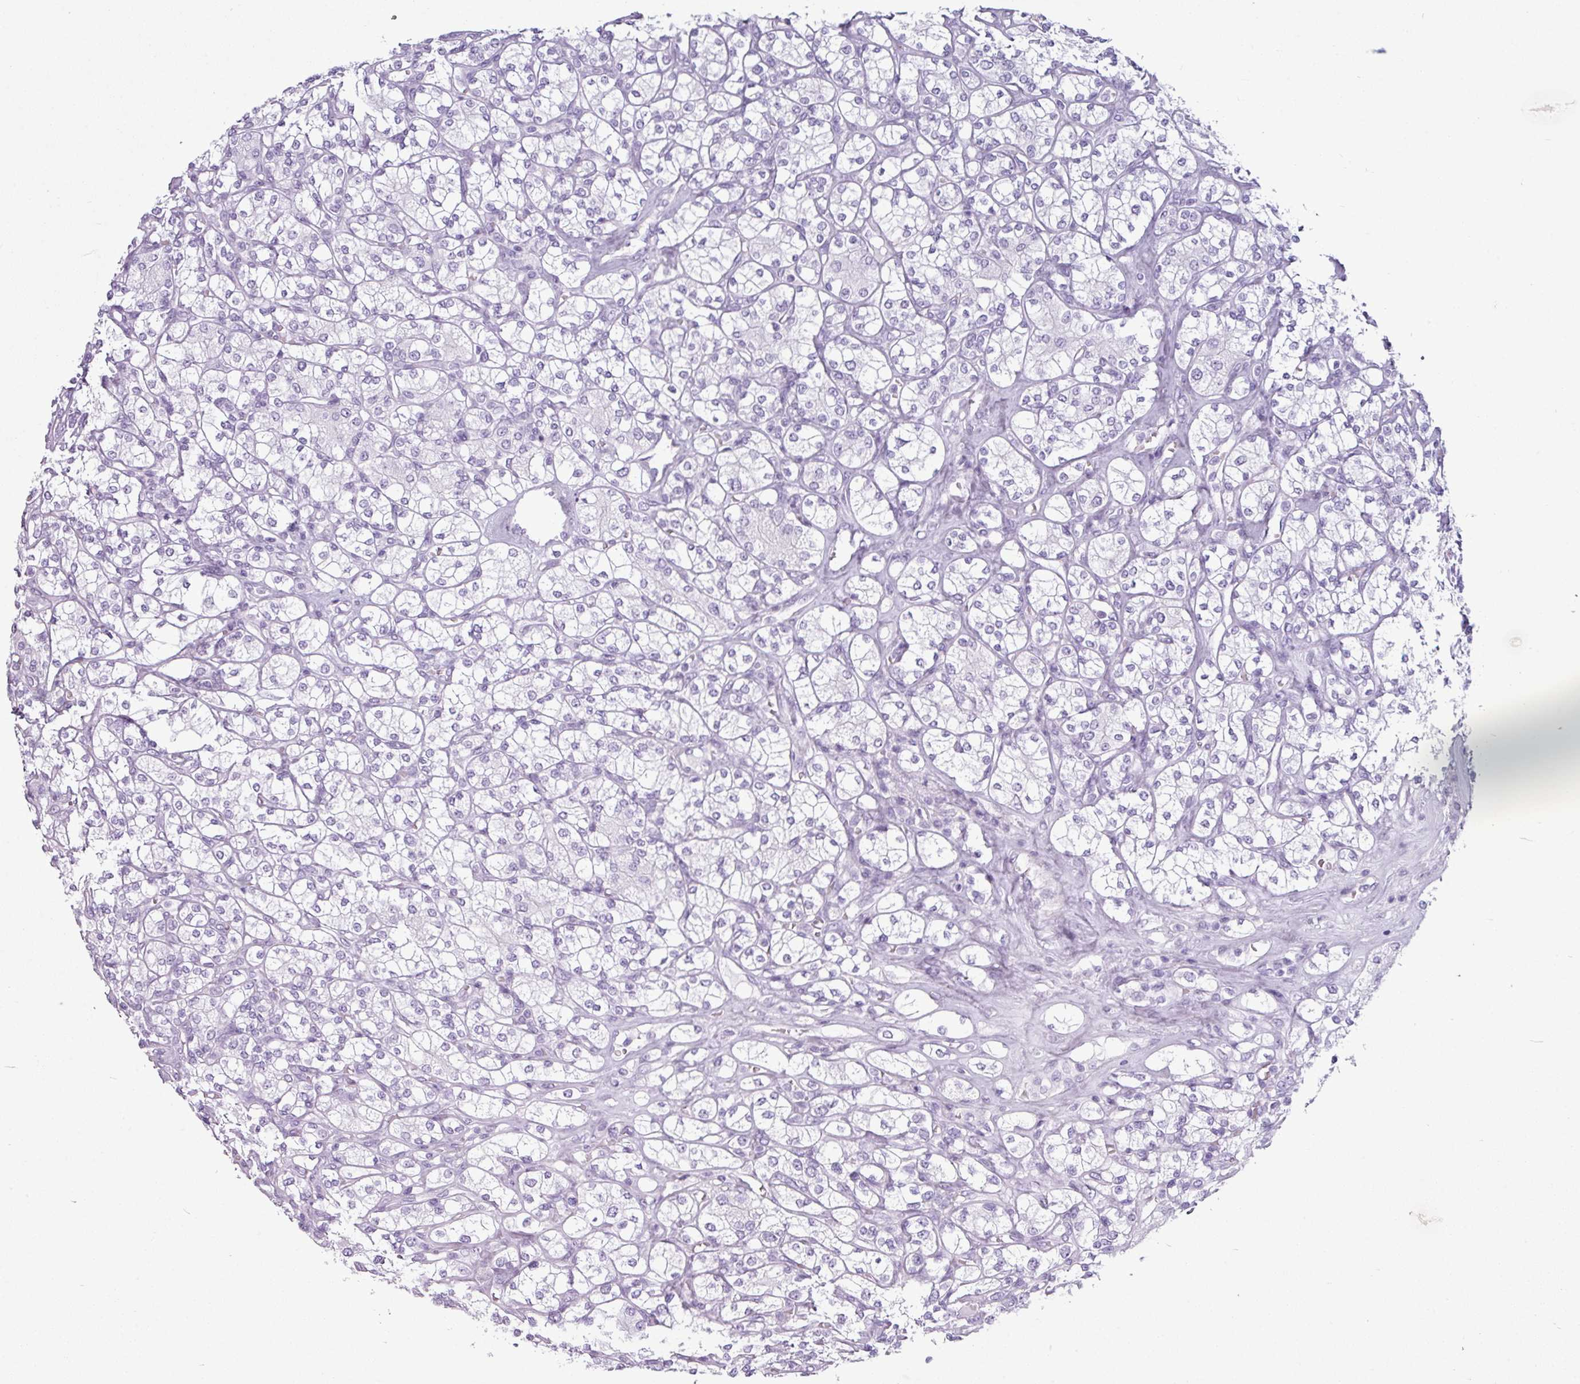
{"staining": {"intensity": "negative", "quantity": "none", "location": "none"}, "tissue": "renal cancer", "cell_type": "Tumor cells", "image_type": "cancer", "snomed": [{"axis": "morphology", "description": "Adenocarcinoma, NOS"}, {"axis": "topography", "description": "Kidney"}], "caption": "An immunohistochemistry micrograph of adenocarcinoma (renal) is shown. There is no staining in tumor cells of adenocarcinoma (renal). (IHC, brightfield microscopy, high magnification).", "gene": "AMY1B", "patient": {"sex": "male", "age": 77}}